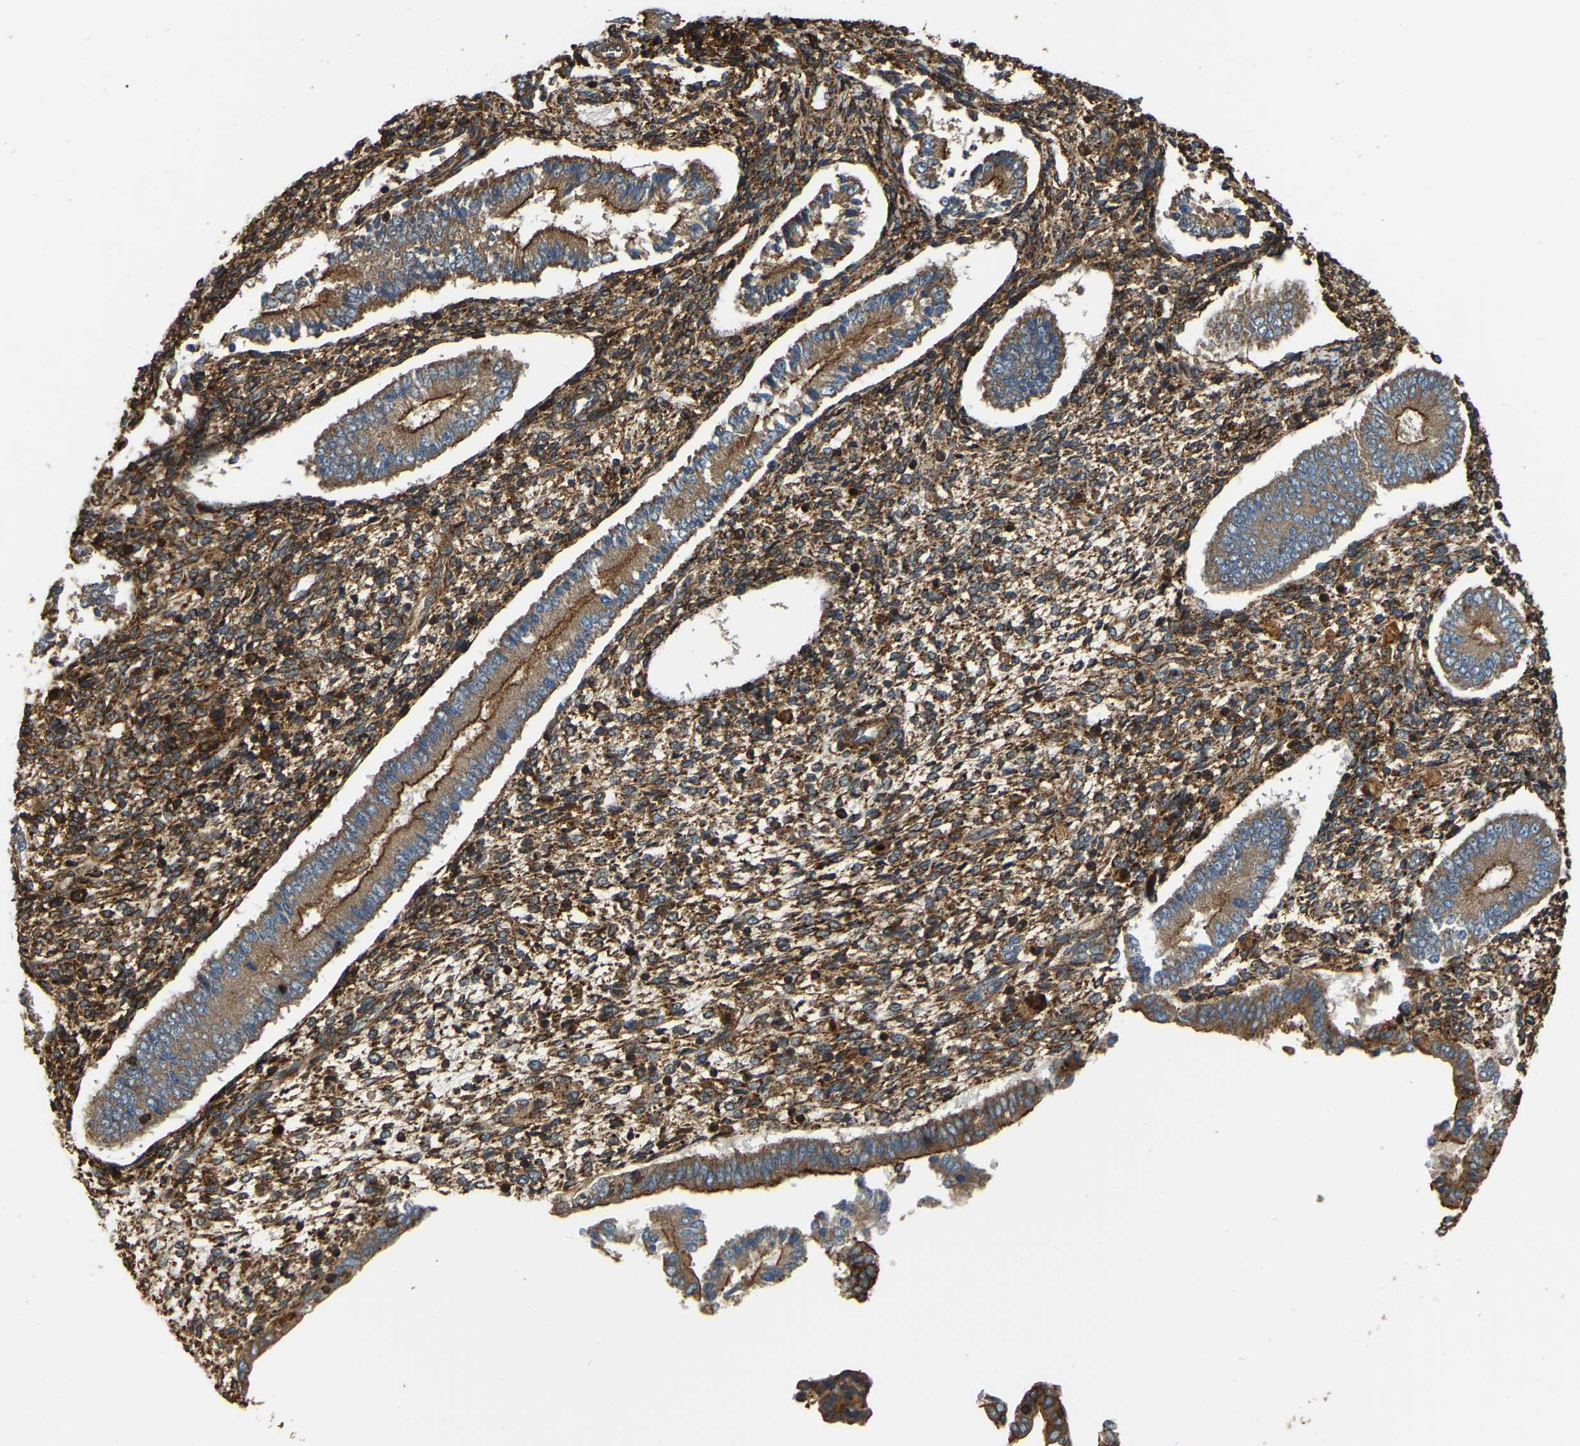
{"staining": {"intensity": "strong", "quantity": ">75%", "location": "cytoplasmic/membranous"}, "tissue": "endometrium", "cell_type": "Cells in endometrial stroma", "image_type": "normal", "snomed": [{"axis": "morphology", "description": "Normal tissue, NOS"}, {"axis": "topography", "description": "Endometrium"}], "caption": "Endometrium stained for a protein exhibits strong cytoplasmic/membranous positivity in cells in endometrial stroma. (brown staining indicates protein expression, while blue staining denotes nuclei).", "gene": "SAMD9L", "patient": {"sex": "female", "age": 42}}